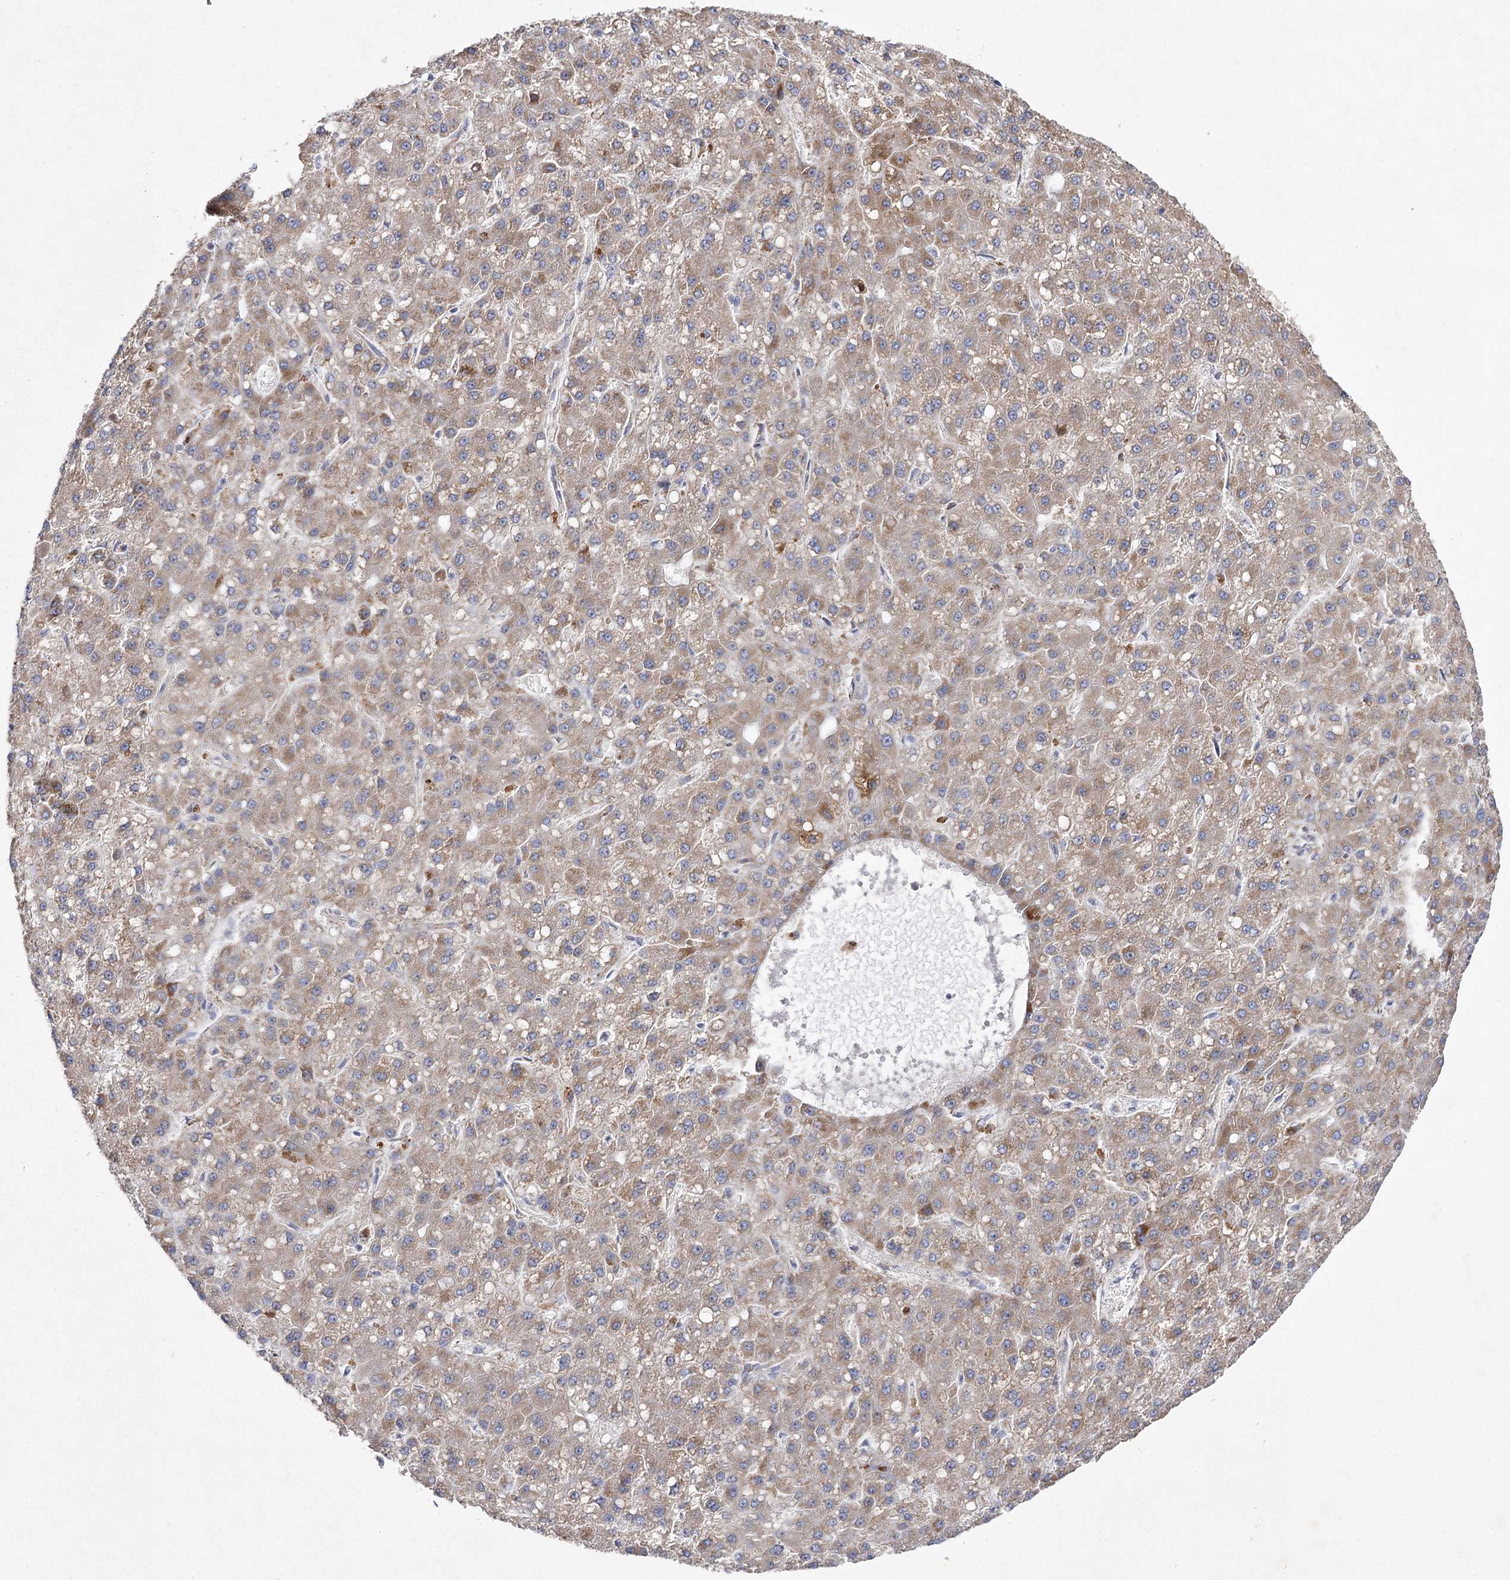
{"staining": {"intensity": "strong", "quantity": ">75%", "location": "cytoplasmic/membranous"}, "tissue": "liver cancer", "cell_type": "Tumor cells", "image_type": "cancer", "snomed": [{"axis": "morphology", "description": "Carcinoma, Hepatocellular, NOS"}, {"axis": "topography", "description": "Liver"}], "caption": "A brown stain labels strong cytoplasmic/membranous staining of a protein in liver hepatocellular carcinoma tumor cells.", "gene": "COX15", "patient": {"sex": "male", "age": 67}}